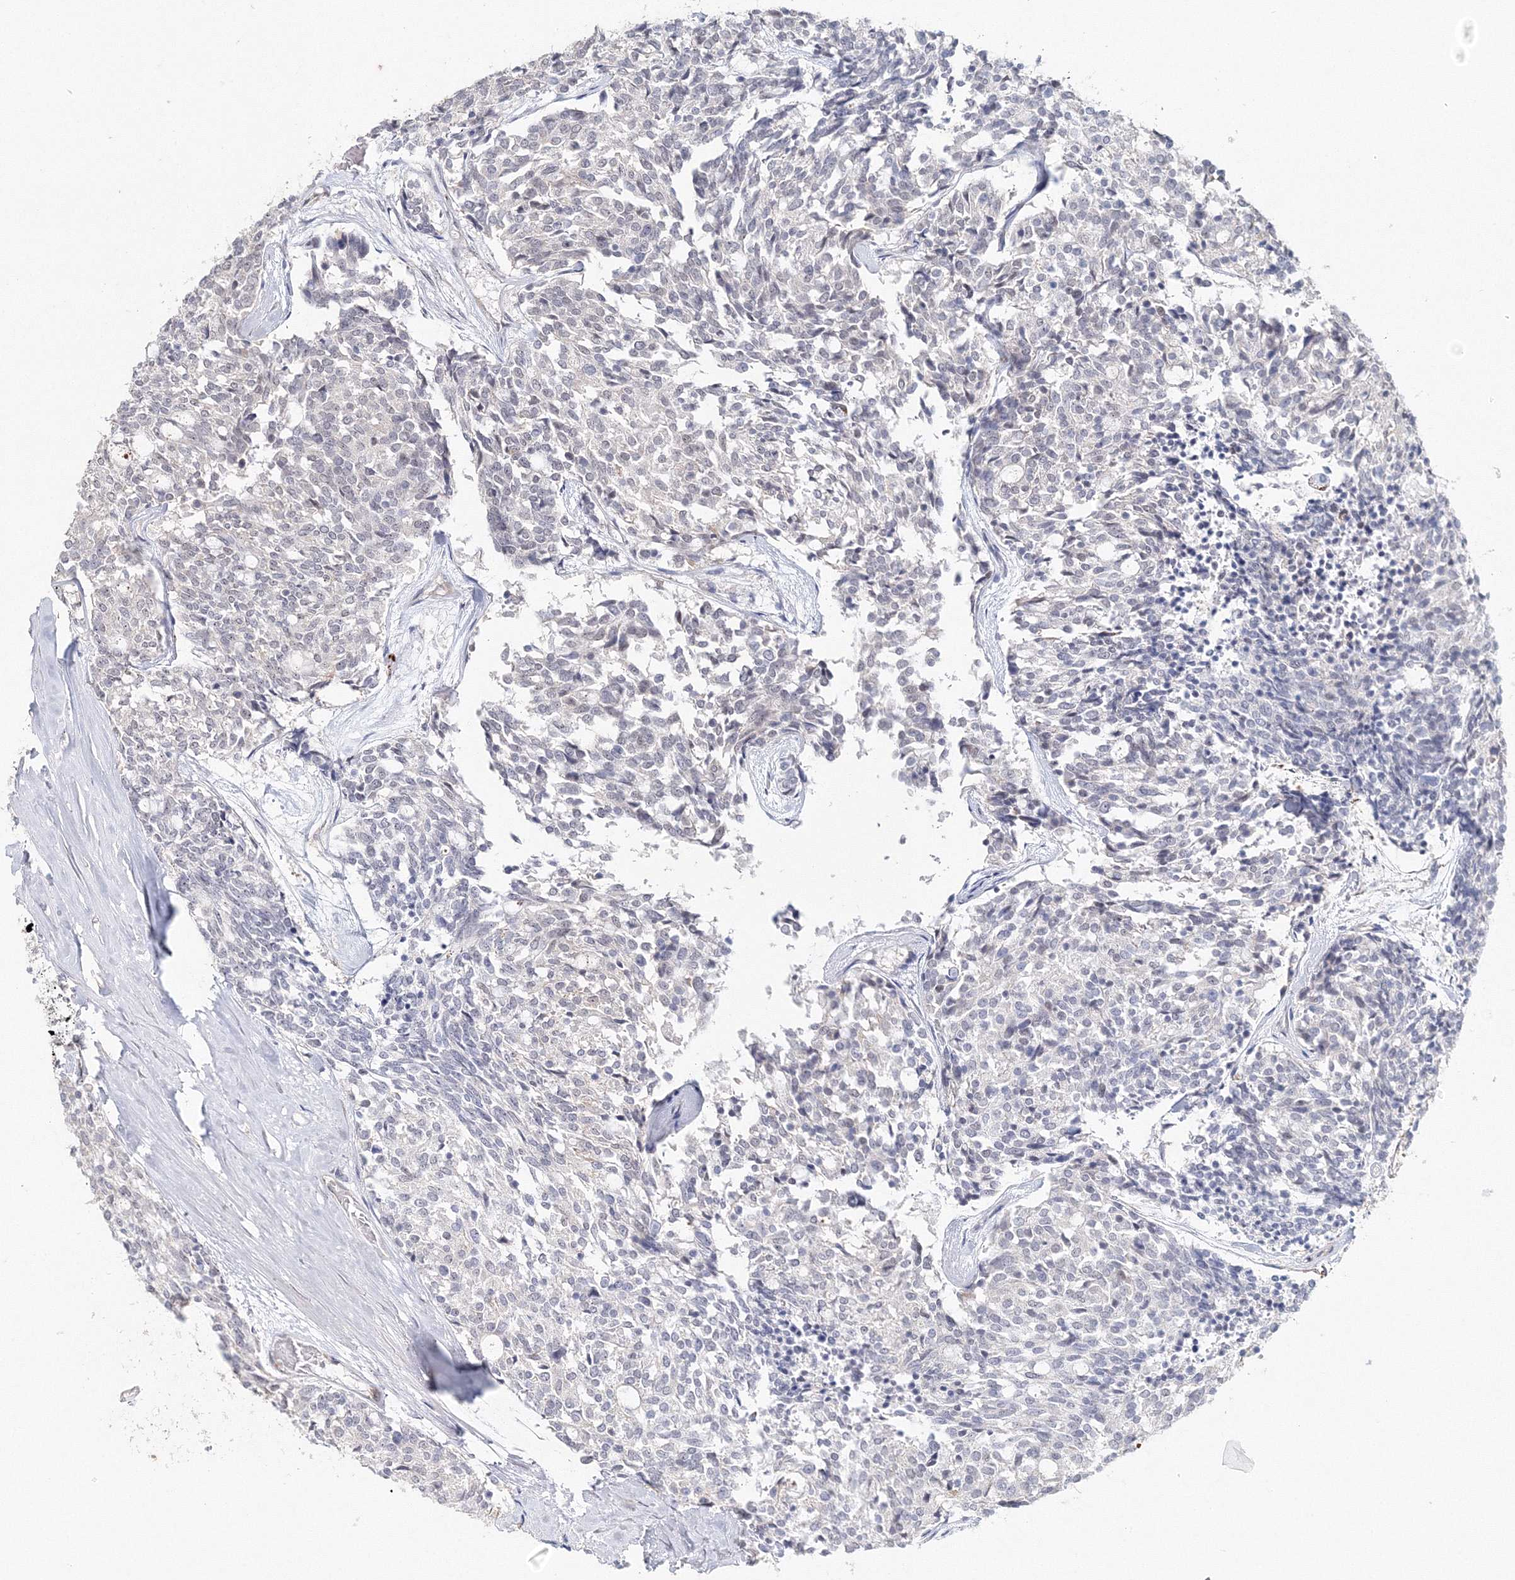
{"staining": {"intensity": "negative", "quantity": "none", "location": "none"}, "tissue": "carcinoid", "cell_type": "Tumor cells", "image_type": "cancer", "snomed": [{"axis": "morphology", "description": "Carcinoid, malignant, NOS"}, {"axis": "topography", "description": "Pancreas"}], "caption": "IHC micrograph of malignant carcinoid stained for a protein (brown), which demonstrates no expression in tumor cells. (Immunohistochemistry, brightfield microscopy, high magnification).", "gene": "SIRT7", "patient": {"sex": "female", "age": 54}}